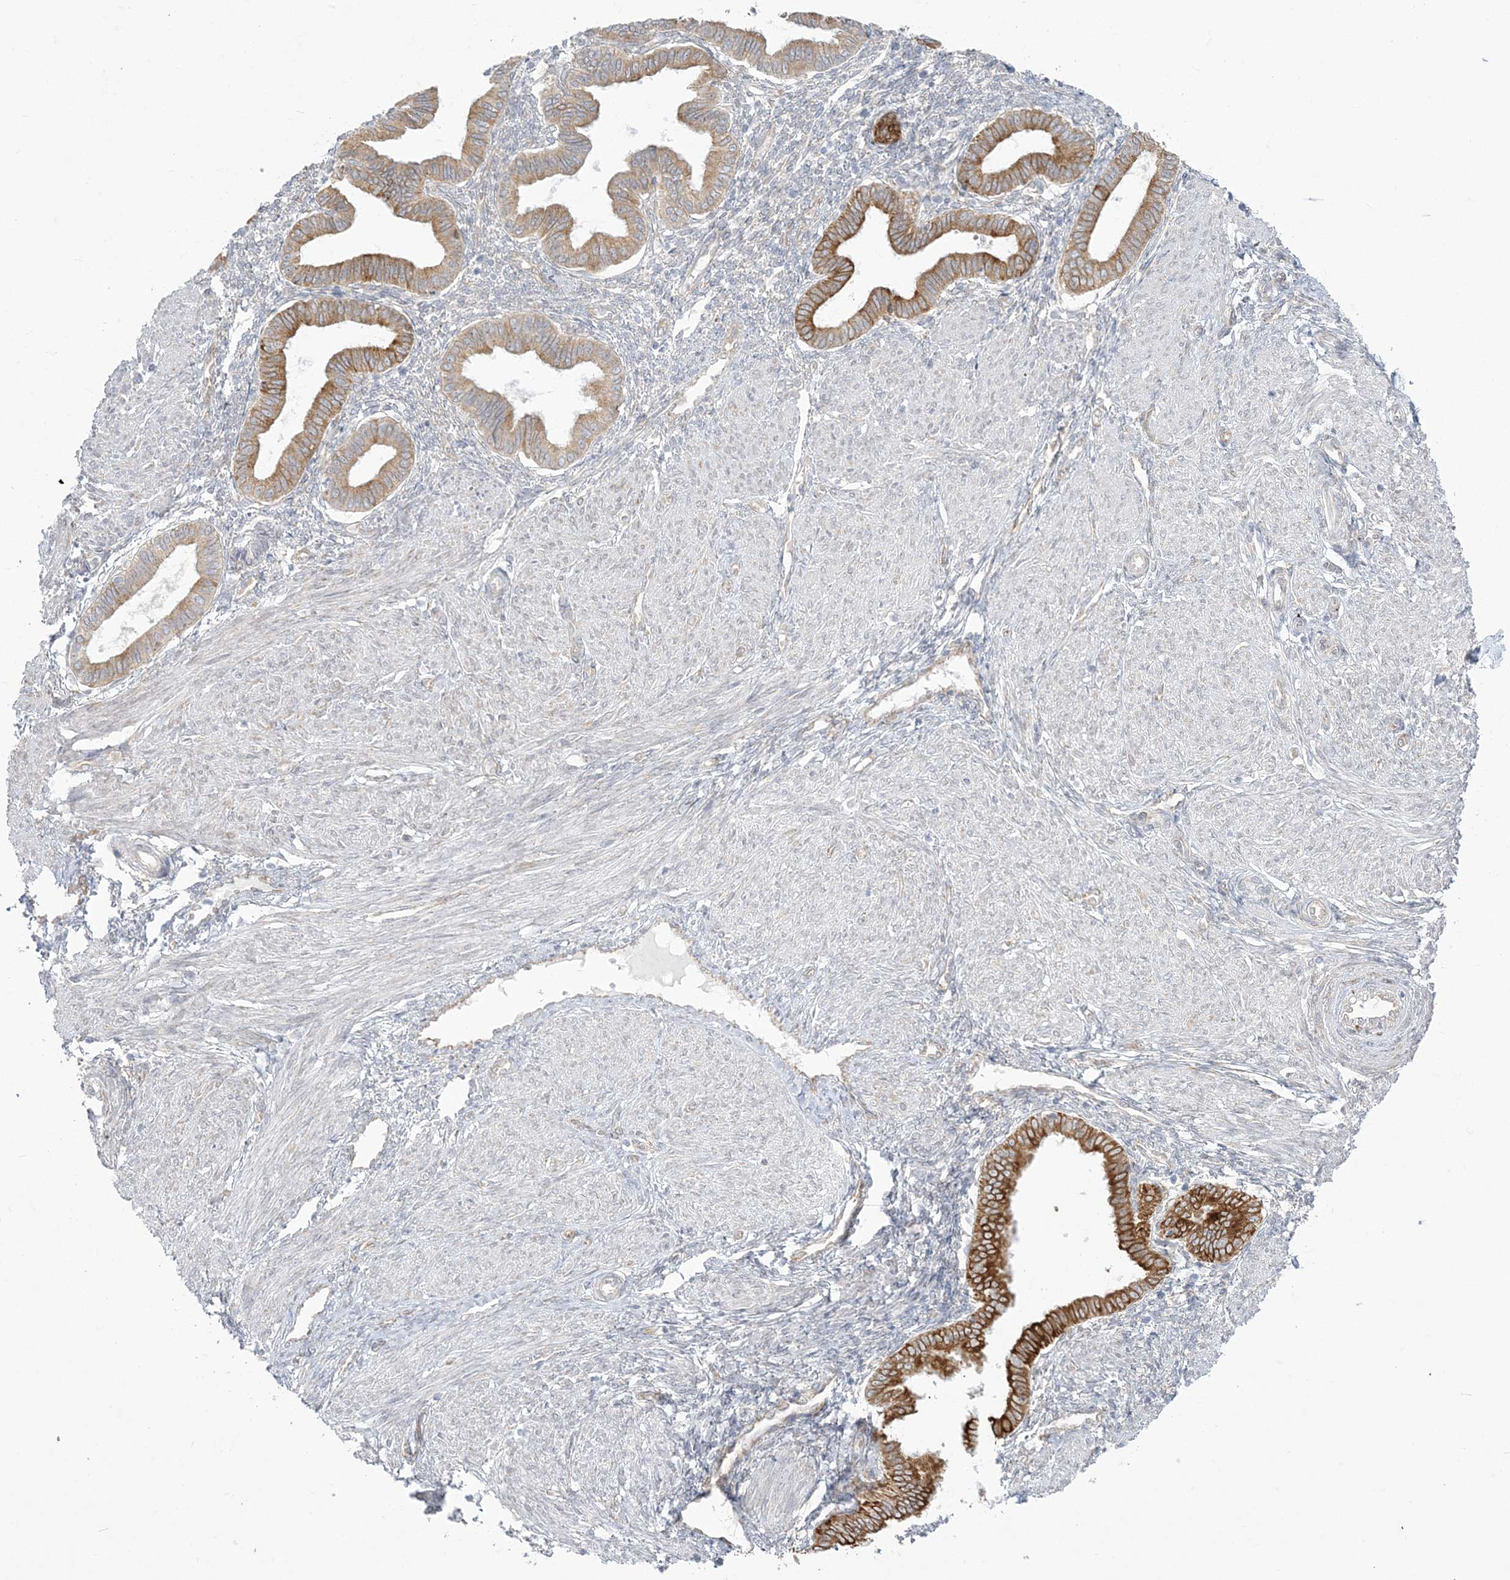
{"staining": {"intensity": "negative", "quantity": "none", "location": "none"}, "tissue": "endometrium", "cell_type": "Cells in endometrial stroma", "image_type": "normal", "snomed": [{"axis": "morphology", "description": "Normal tissue, NOS"}, {"axis": "topography", "description": "Endometrium"}], "caption": "DAB (3,3'-diaminobenzidine) immunohistochemical staining of normal human endometrium demonstrates no significant staining in cells in endometrial stroma. (Stains: DAB IHC with hematoxylin counter stain, Microscopy: brightfield microscopy at high magnification).", "gene": "ZC3H6", "patient": {"sex": "female", "age": 53}}